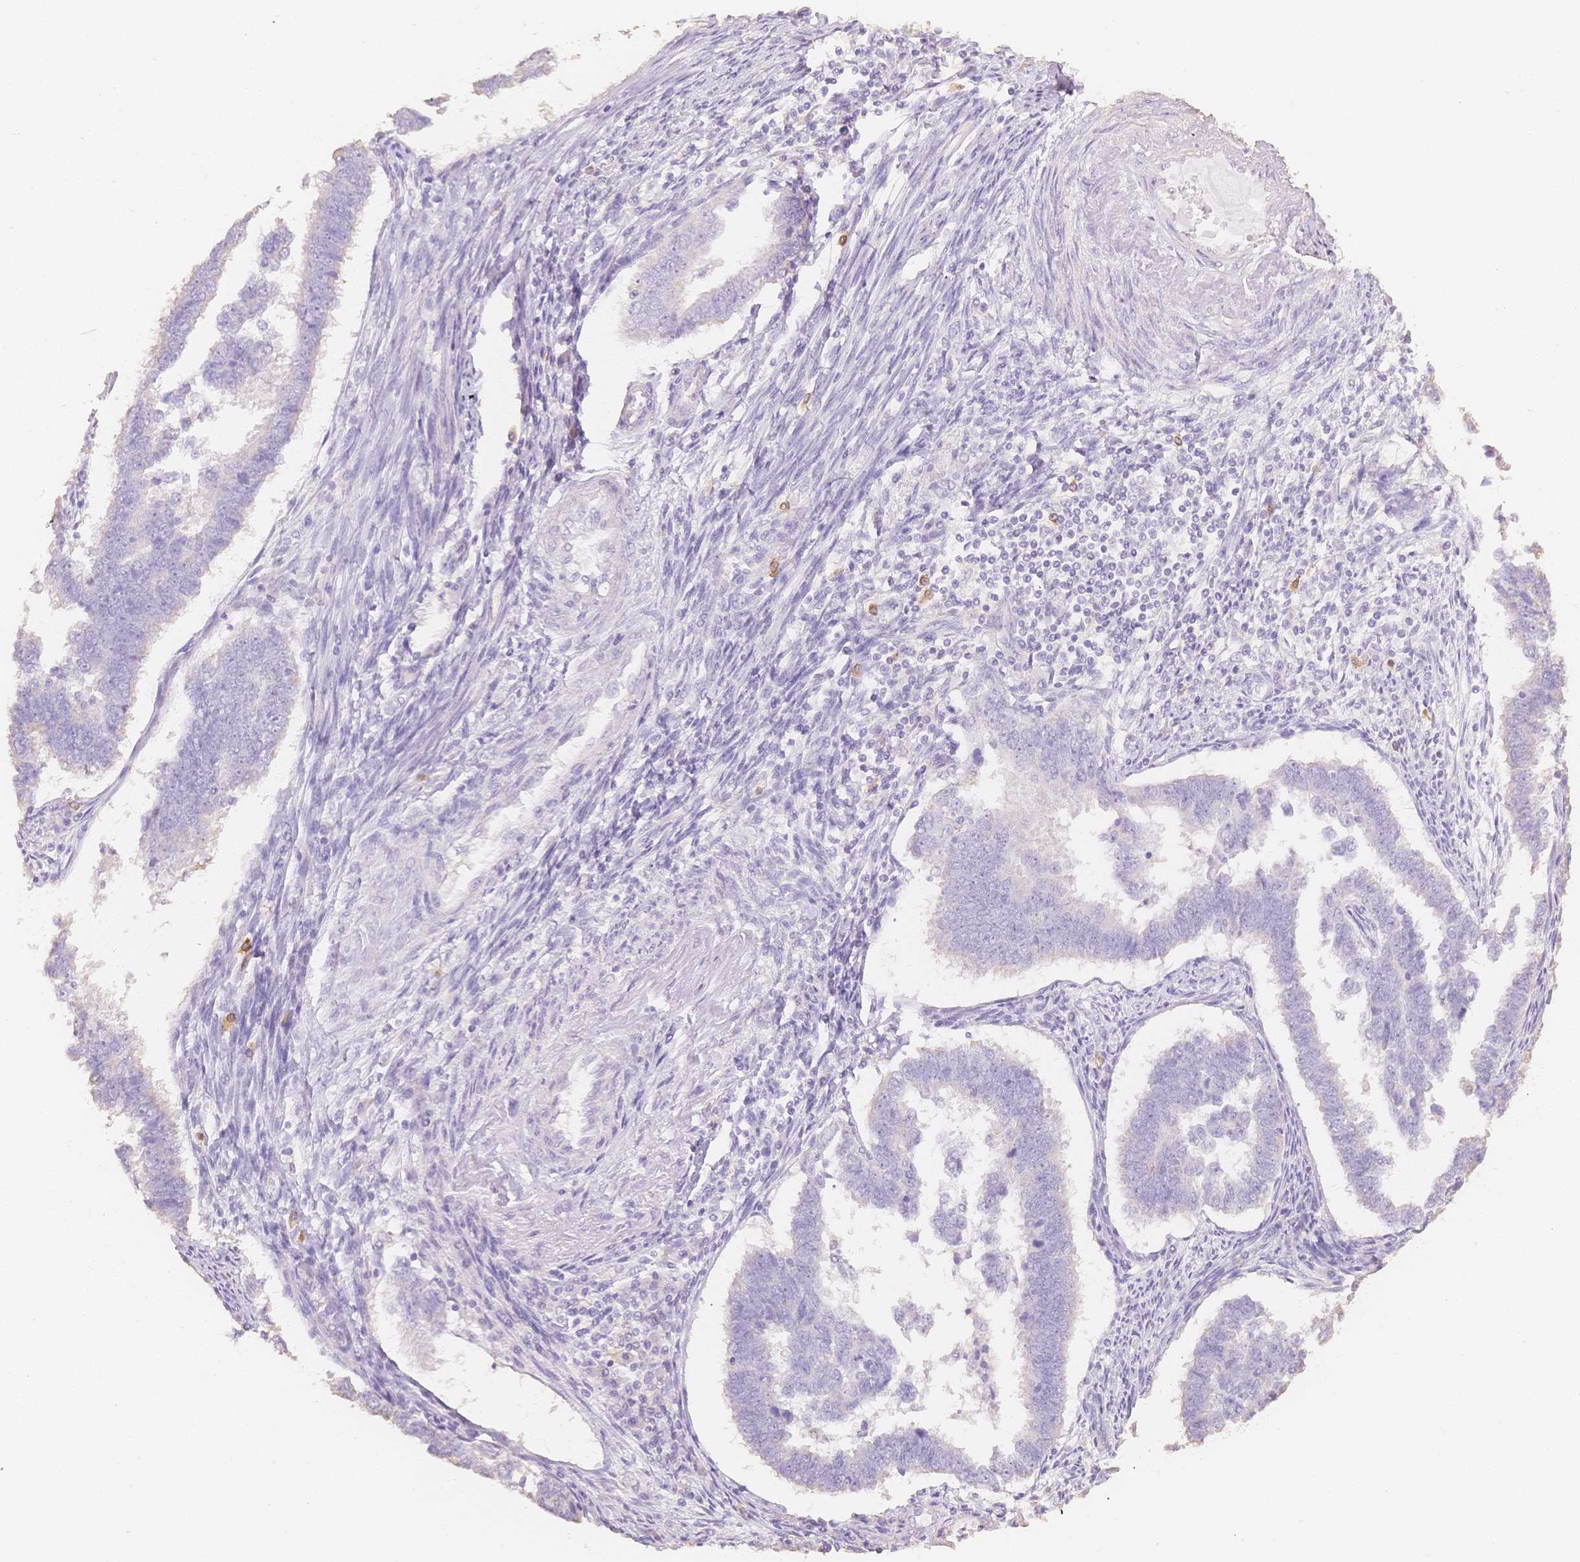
{"staining": {"intensity": "negative", "quantity": "none", "location": "none"}, "tissue": "endometrial cancer", "cell_type": "Tumor cells", "image_type": "cancer", "snomed": [{"axis": "morphology", "description": "Adenocarcinoma, NOS"}, {"axis": "topography", "description": "Endometrium"}], "caption": "This is a micrograph of immunohistochemistry staining of adenocarcinoma (endometrial), which shows no staining in tumor cells.", "gene": "MBOAT7", "patient": {"sex": "female", "age": 75}}